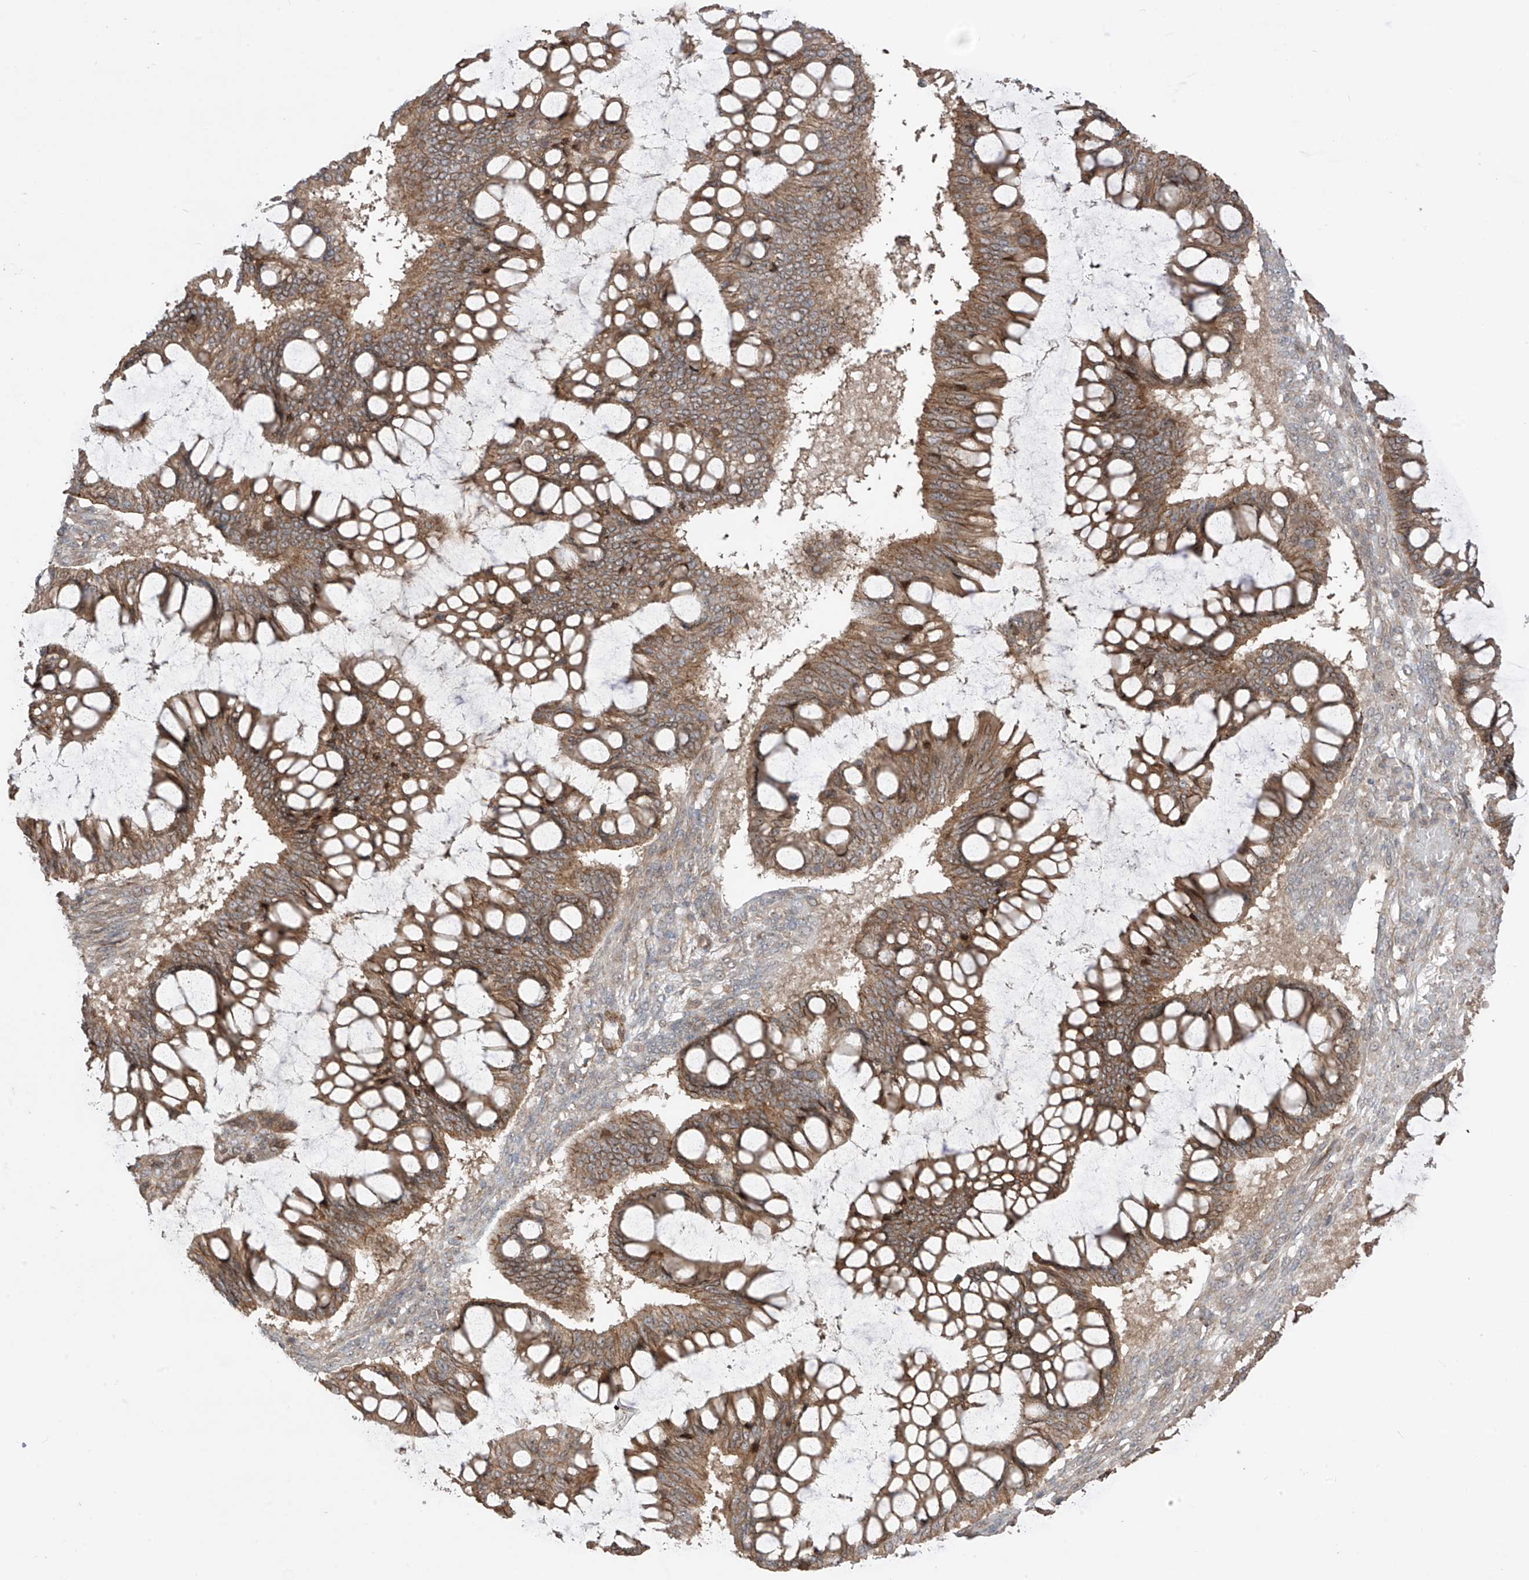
{"staining": {"intensity": "moderate", "quantity": ">75%", "location": "cytoplasmic/membranous"}, "tissue": "ovarian cancer", "cell_type": "Tumor cells", "image_type": "cancer", "snomed": [{"axis": "morphology", "description": "Cystadenocarcinoma, mucinous, NOS"}, {"axis": "topography", "description": "Ovary"}], "caption": "DAB immunohistochemical staining of human ovarian mucinous cystadenocarcinoma shows moderate cytoplasmic/membranous protein expression in about >75% of tumor cells.", "gene": "LRRC74A", "patient": {"sex": "female", "age": 73}}